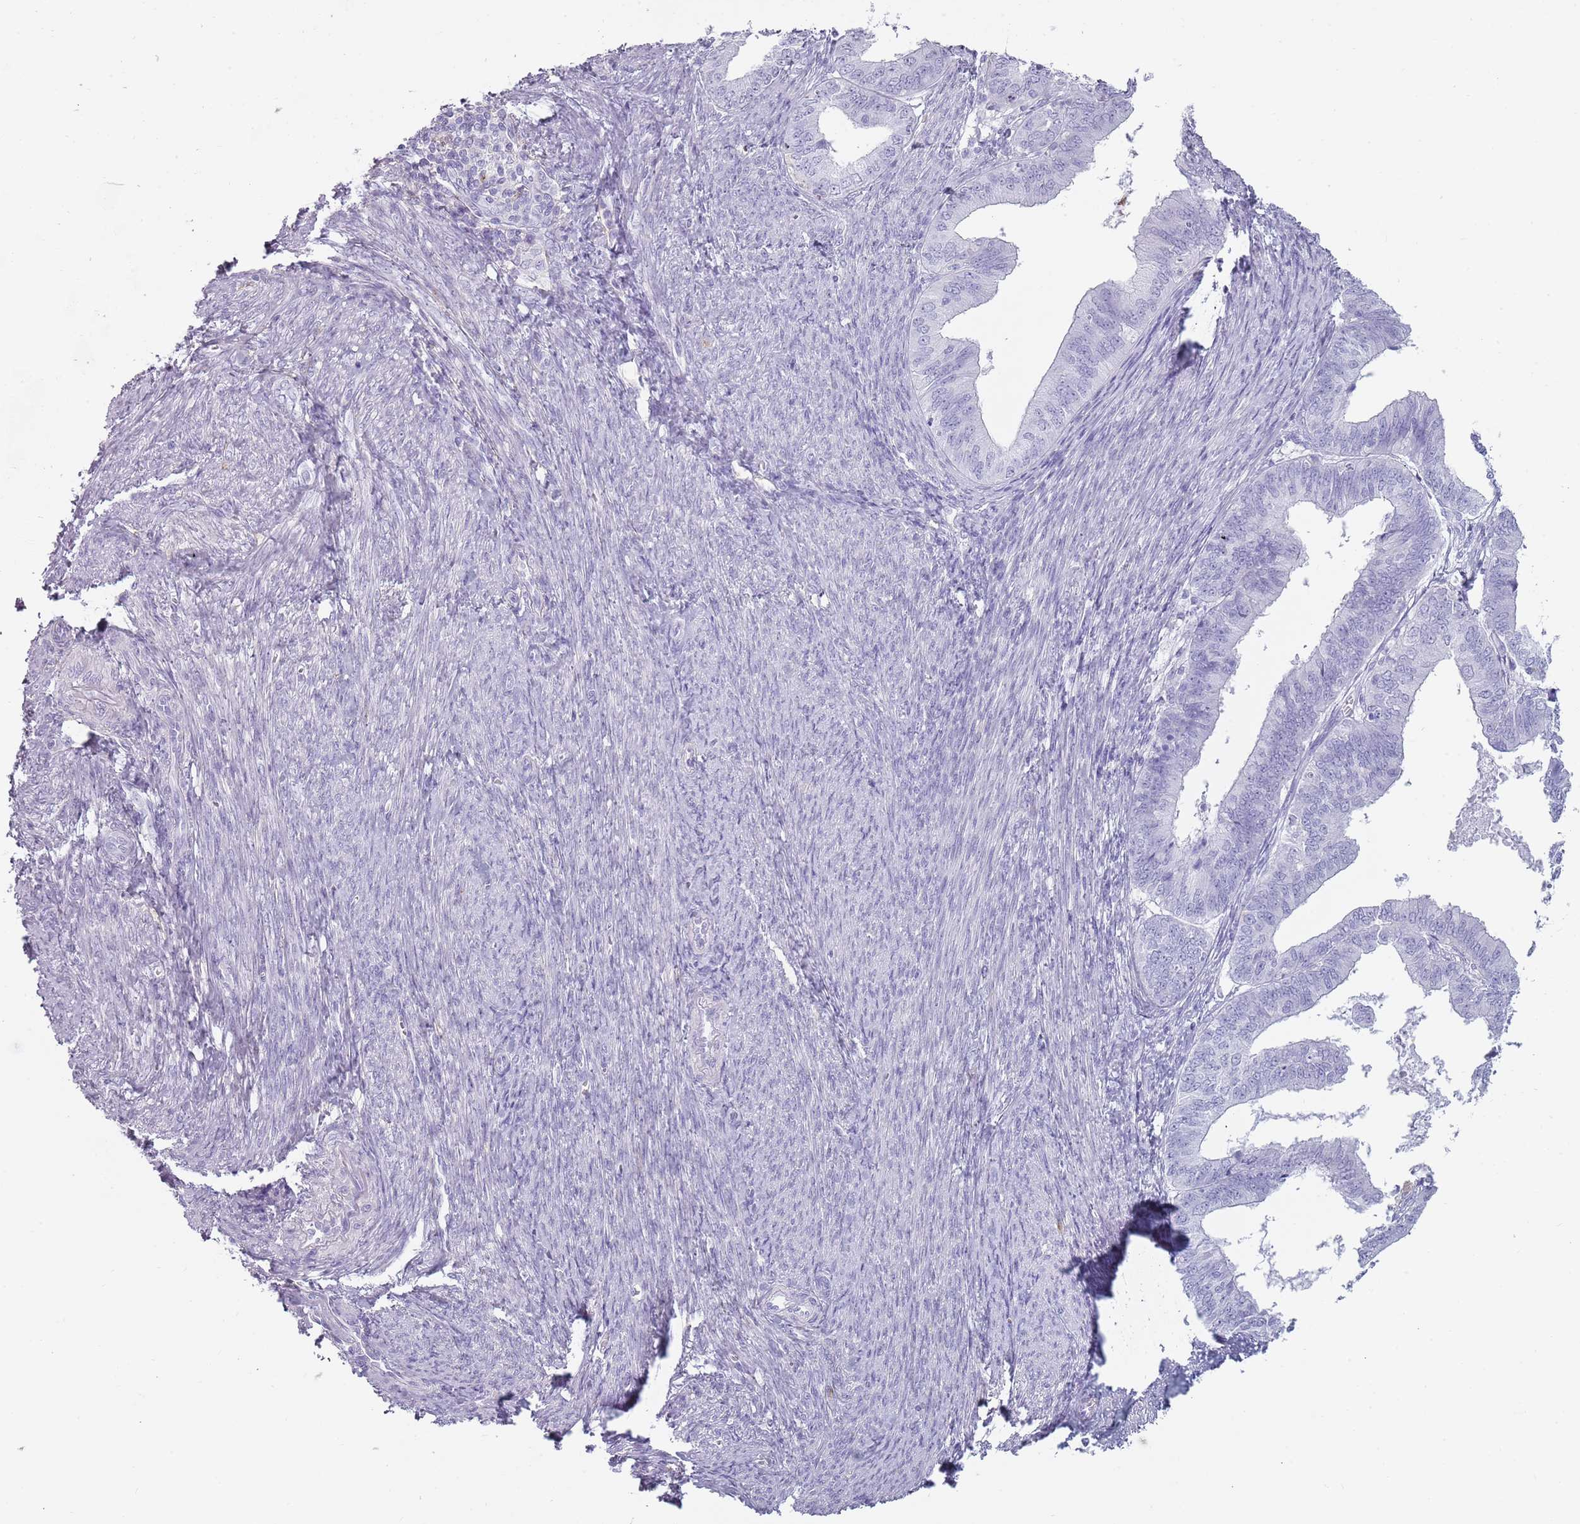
{"staining": {"intensity": "negative", "quantity": "none", "location": "none"}, "tissue": "endometrial cancer", "cell_type": "Tumor cells", "image_type": "cancer", "snomed": [{"axis": "morphology", "description": "Adenocarcinoma, NOS"}, {"axis": "topography", "description": "Endometrium"}], "caption": "Adenocarcinoma (endometrial) was stained to show a protein in brown. There is no significant staining in tumor cells.", "gene": "COLEC12", "patient": {"sex": "female", "age": 56}}